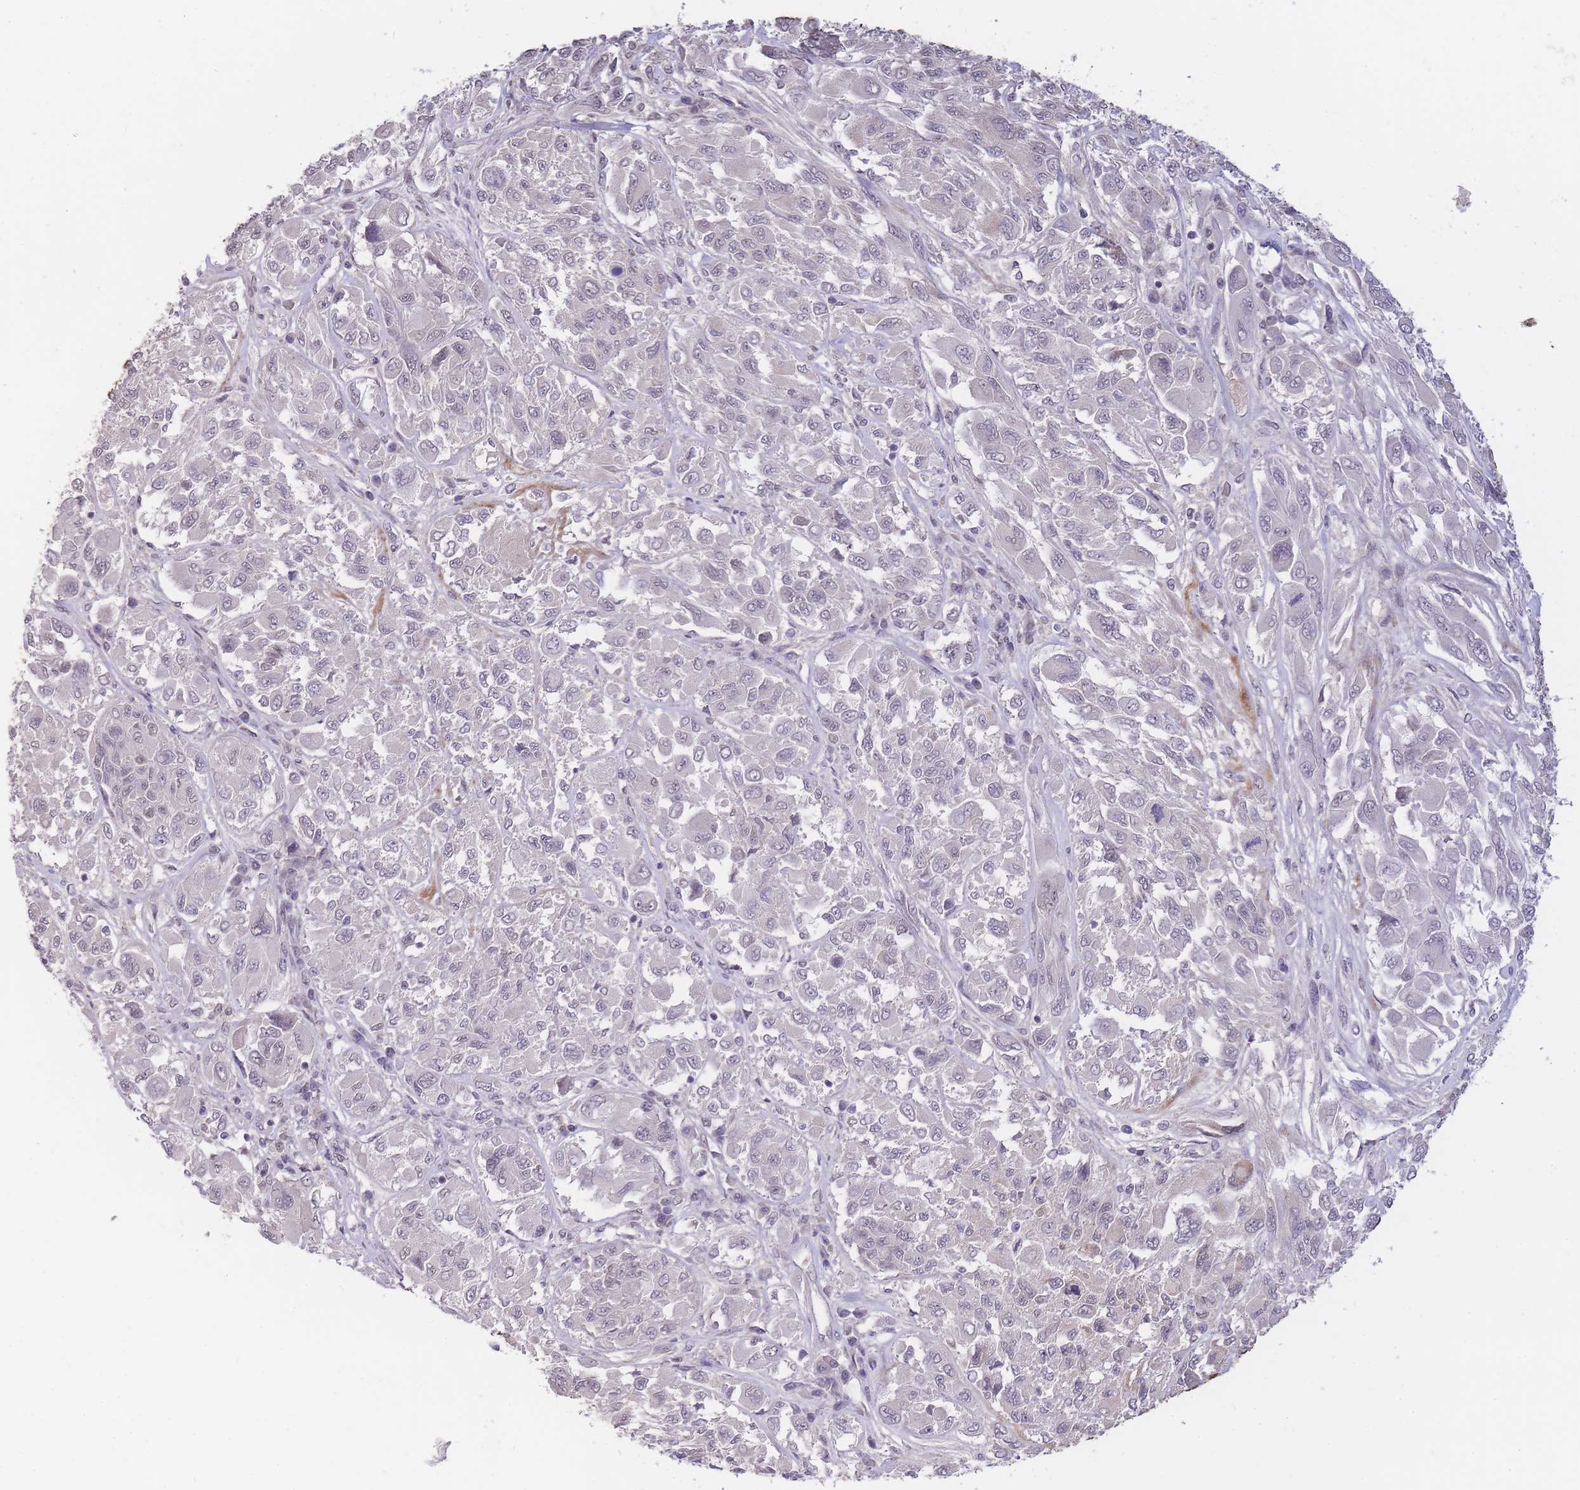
{"staining": {"intensity": "negative", "quantity": "none", "location": "none"}, "tissue": "melanoma", "cell_type": "Tumor cells", "image_type": "cancer", "snomed": [{"axis": "morphology", "description": "Malignant melanoma, NOS"}, {"axis": "topography", "description": "Skin"}], "caption": "A photomicrograph of human melanoma is negative for staining in tumor cells.", "gene": "GOLGA6L25", "patient": {"sex": "female", "age": 91}}